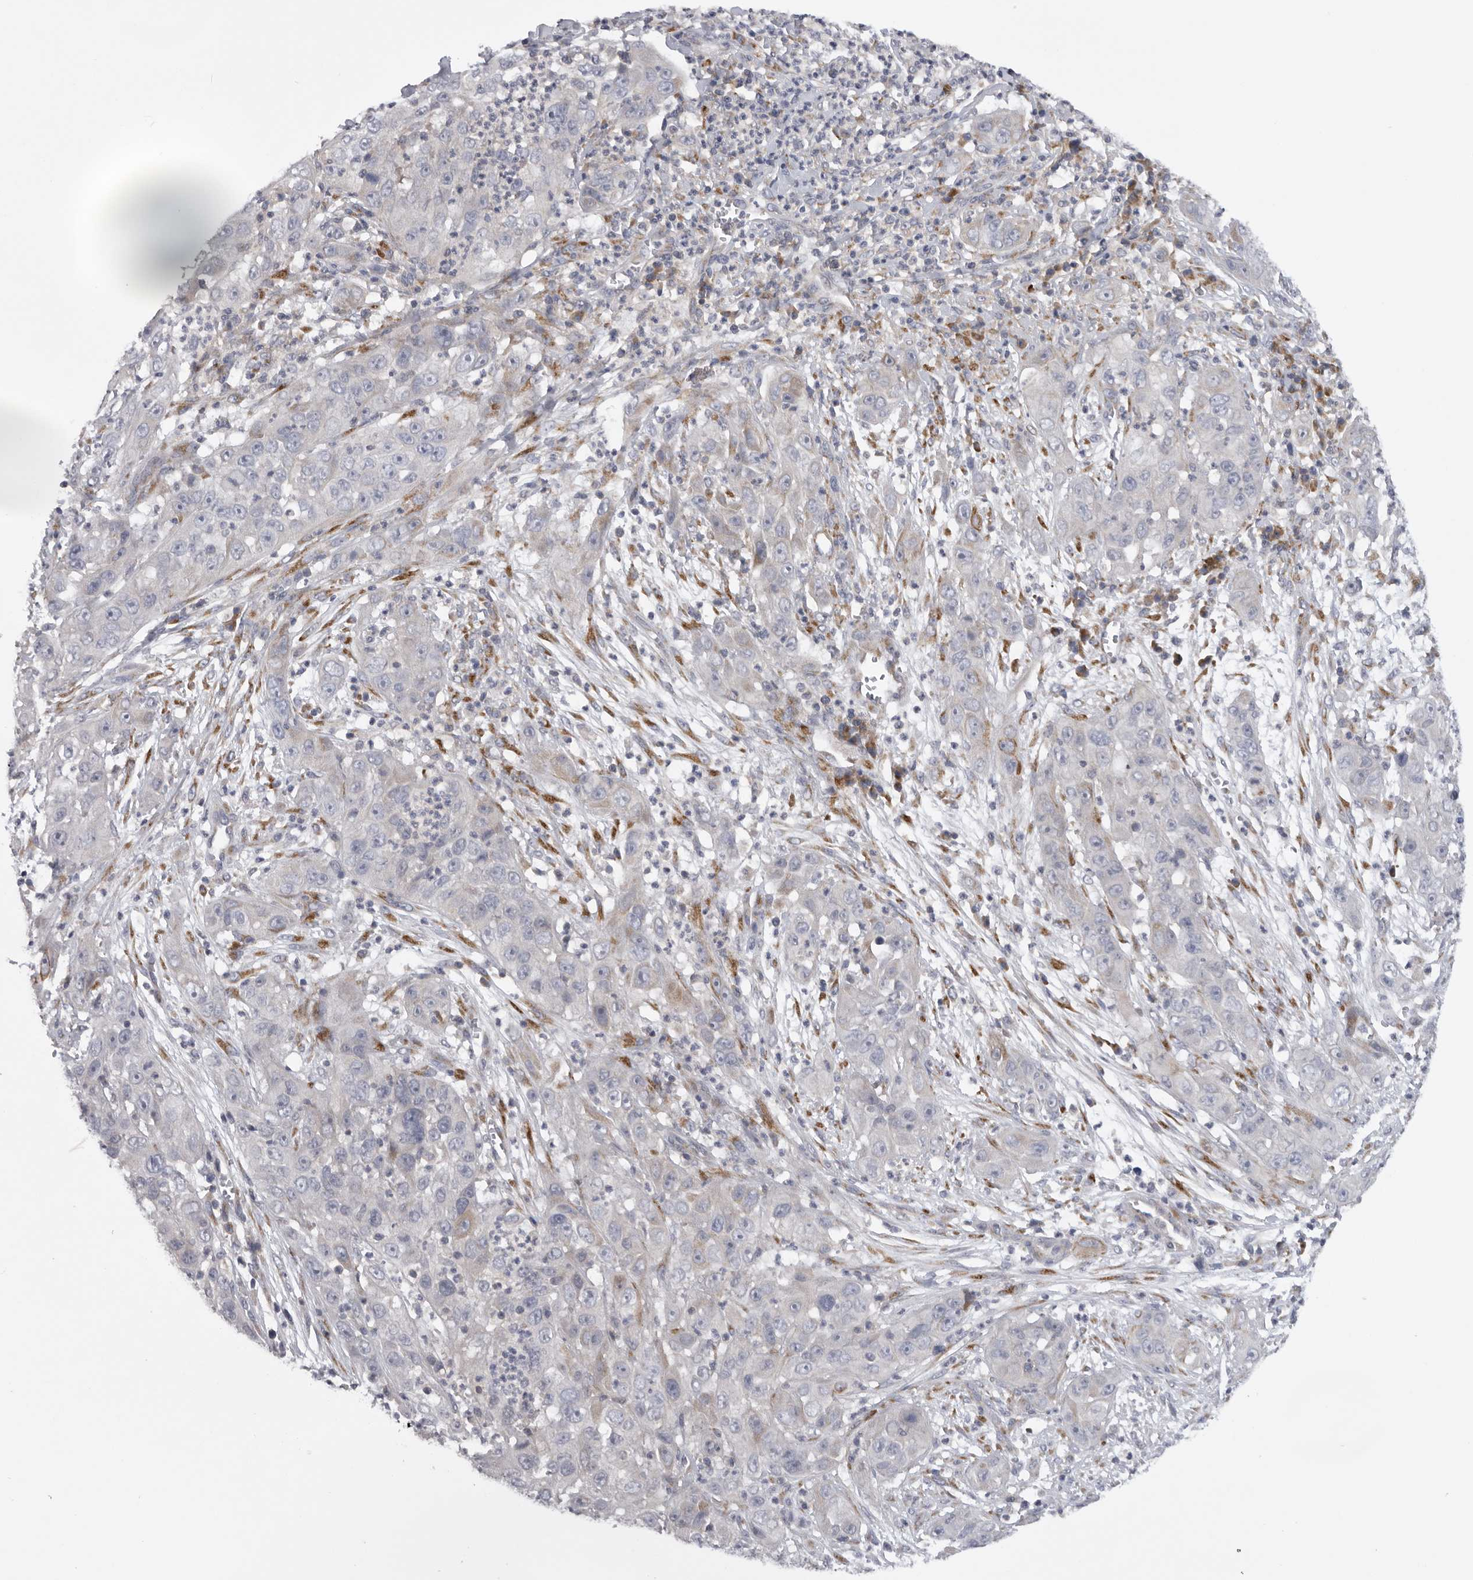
{"staining": {"intensity": "negative", "quantity": "none", "location": "none"}, "tissue": "cervical cancer", "cell_type": "Tumor cells", "image_type": "cancer", "snomed": [{"axis": "morphology", "description": "Squamous cell carcinoma, NOS"}, {"axis": "topography", "description": "Cervix"}], "caption": "IHC micrograph of neoplastic tissue: cervical cancer (squamous cell carcinoma) stained with DAB reveals no significant protein expression in tumor cells.", "gene": "USP24", "patient": {"sex": "female", "age": 32}}